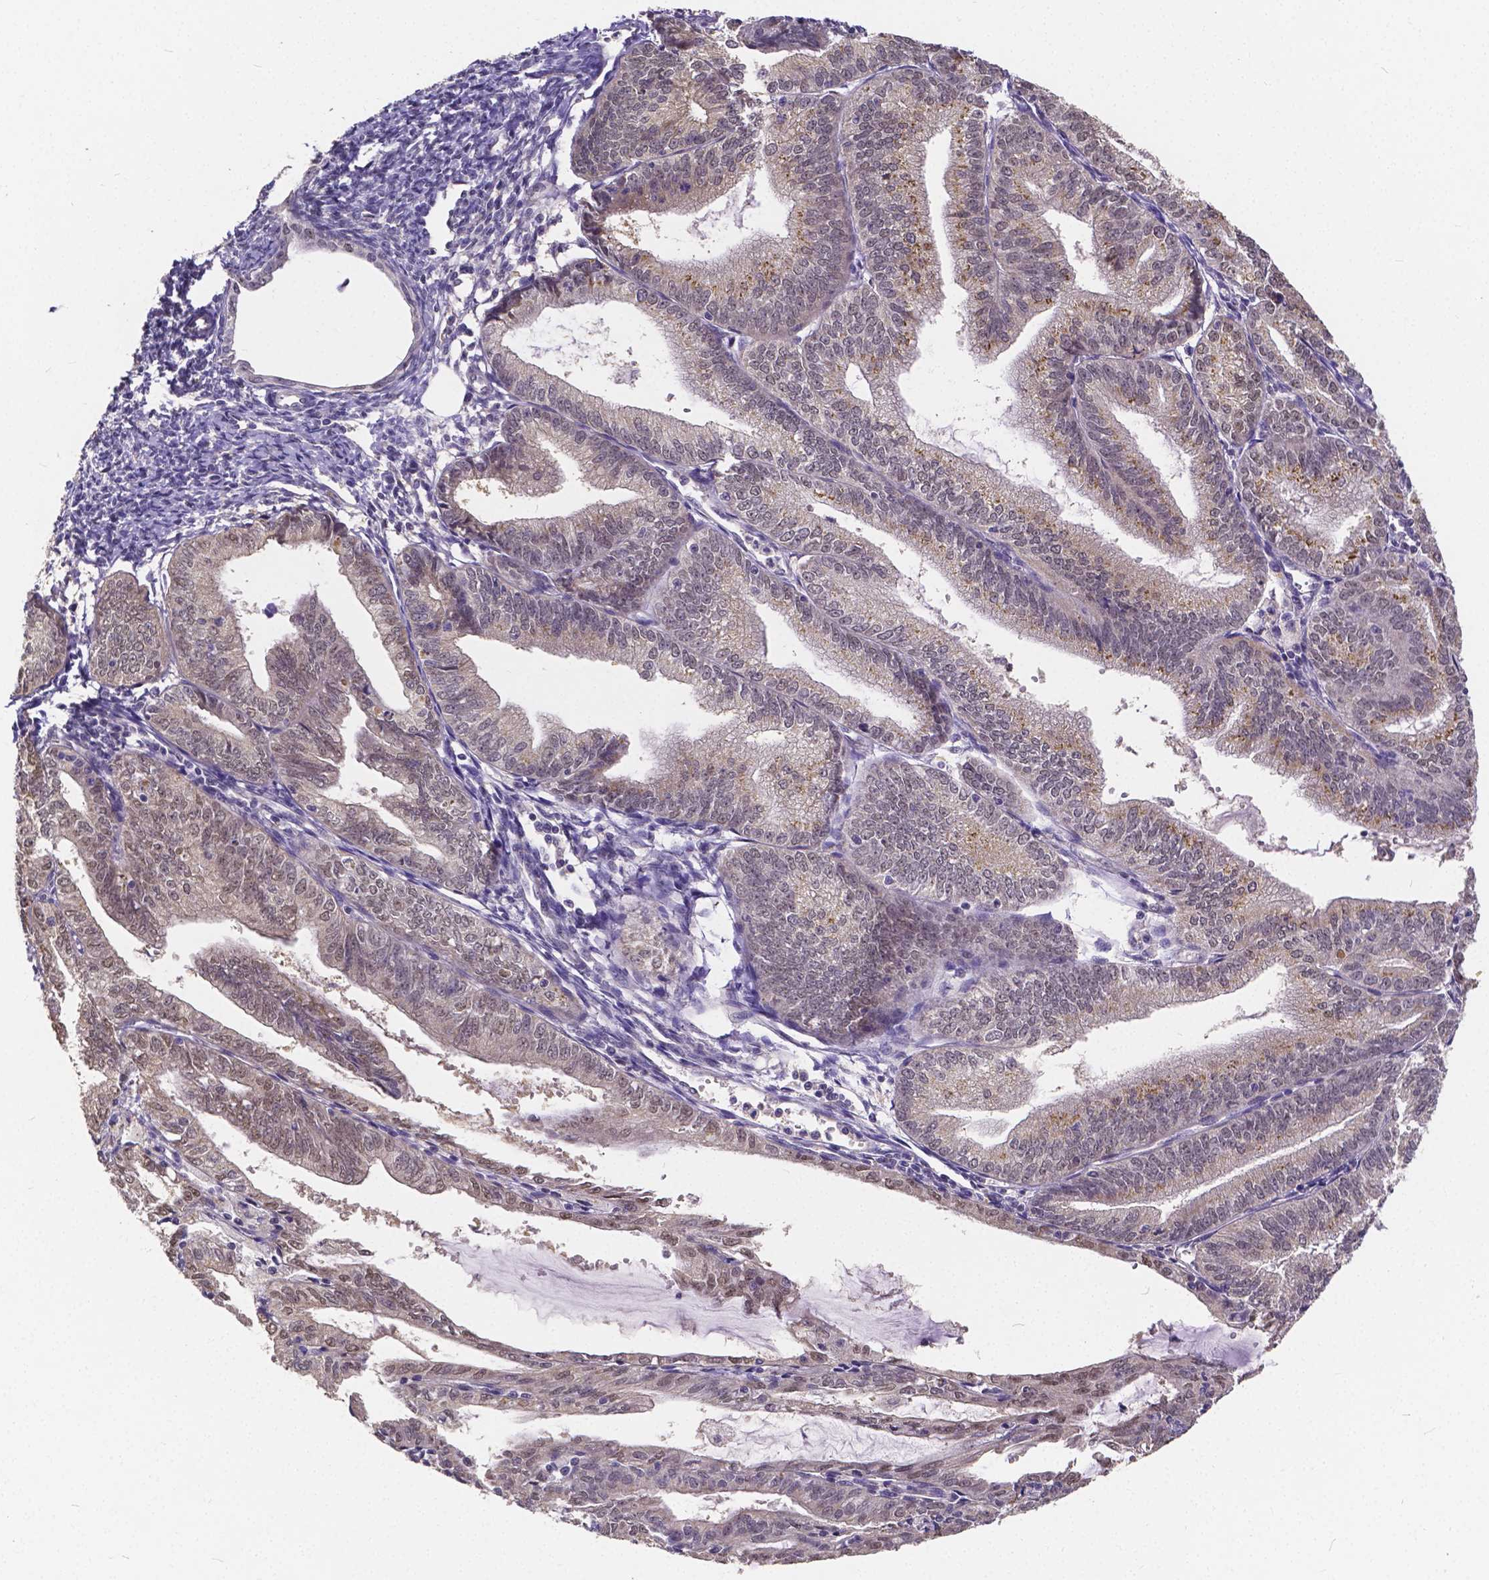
{"staining": {"intensity": "weak", "quantity": "25%-75%", "location": "nuclear"}, "tissue": "endometrial cancer", "cell_type": "Tumor cells", "image_type": "cancer", "snomed": [{"axis": "morphology", "description": "Adenocarcinoma, NOS"}, {"axis": "topography", "description": "Endometrium"}], "caption": "Adenocarcinoma (endometrial) was stained to show a protein in brown. There is low levels of weak nuclear staining in approximately 25%-75% of tumor cells.", "gene": "CTNNA2", "patient": {"sex": "female", "age": 70}}